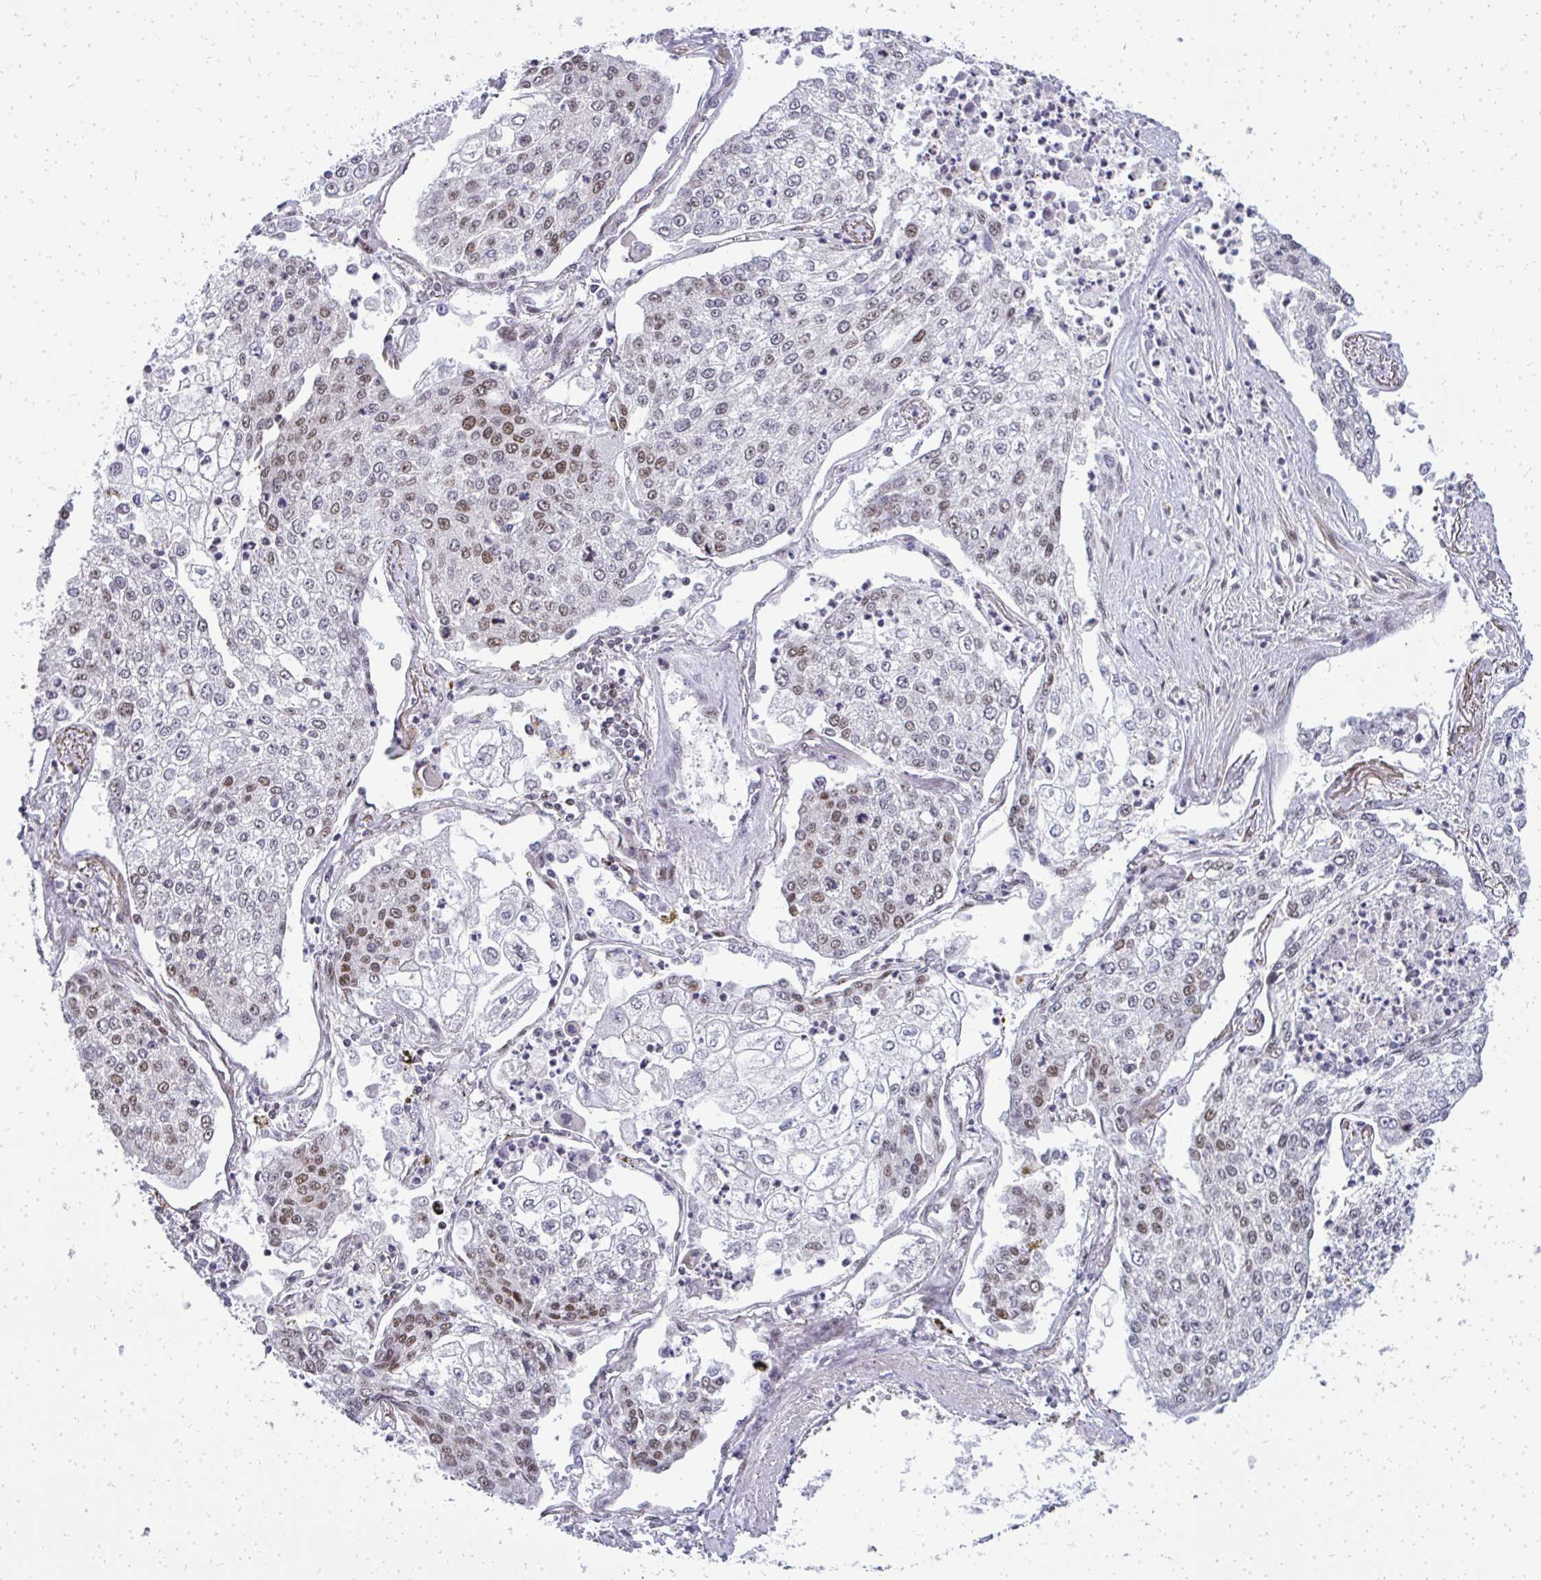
{"staining": {"intensity": "moderate", "quantity": "25%-75%", "location": "nuclear"}, "tissue": "lung cancer", "cell_type": "Tumor cells", "image_type": "cancer", "snomed": [{"axis": "morphology", "description": "Squamous cell carcinoma, NOS"}, {"axis": "topography", "description": "Lung"}], "caption": "Squamous cell carcinoma (lung) was stained to show a protein in brown. There is medium levels of moderate nuclear staining in approximately 25%-75% of tumor cells.", "gene": "SIRT7", "patient": {"sex": "male", "age": 74}}